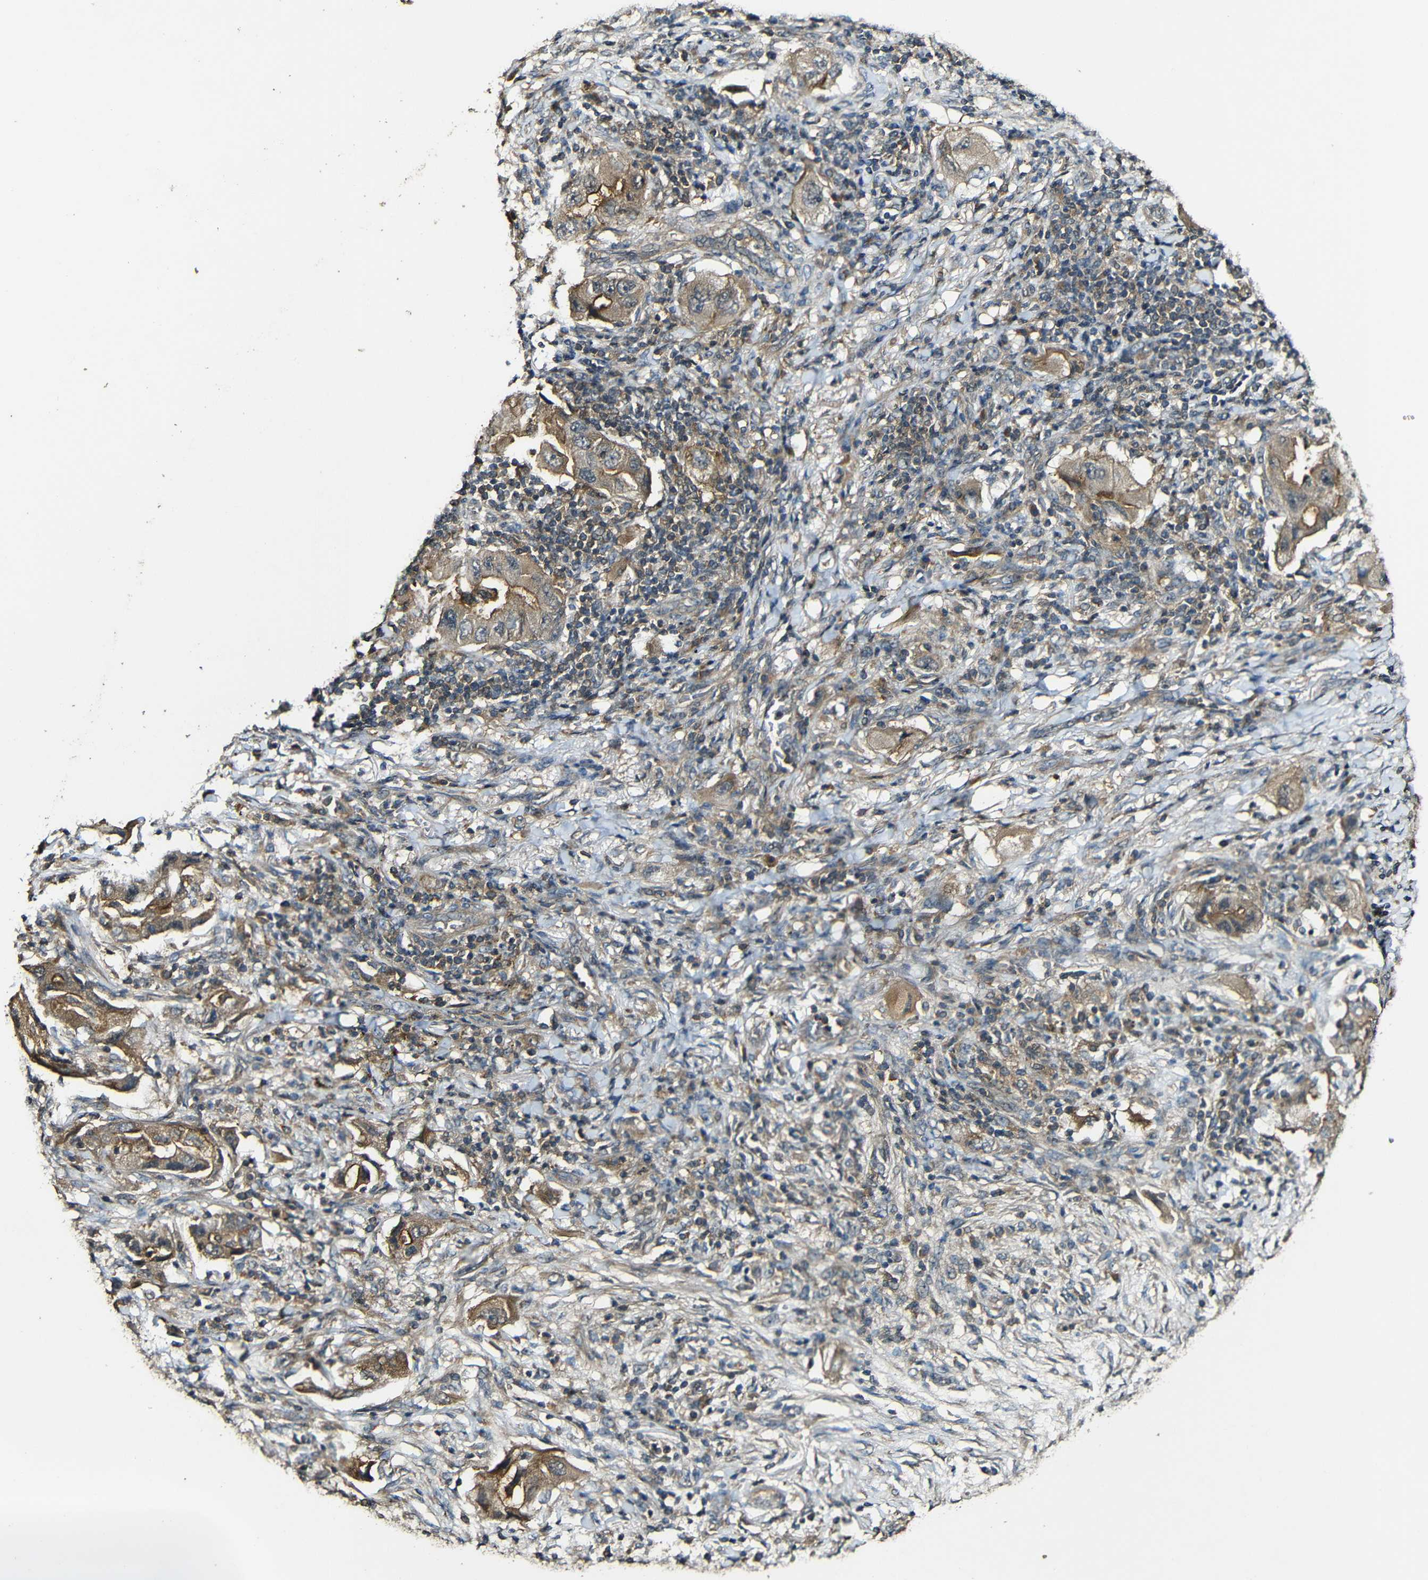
{"staining": {"intensity": "moderate", "quantity": ">75%", "location": "cytoplasmic/membranous"}, "tissue": "lung cancer", "cell_type": "Tumor cells", "image_type": "cancer", "snomed": [{"axis": "morphology", "description": "Adenocarcinoma, NOS"}, {"axis": "topography", "description": "Lung"}], "caption": "An immunohistochemistry image of tumor tissue is shown. Protein staining in brown highlights moderate cytoplasmic/membranous positivity in adenocarcinoma (lung) within tumor cells. (Brightfield microscopy of DAB IHC at high magnification).", "gene": "CASP8", "patient": {"sex": "female", "age": 65}}